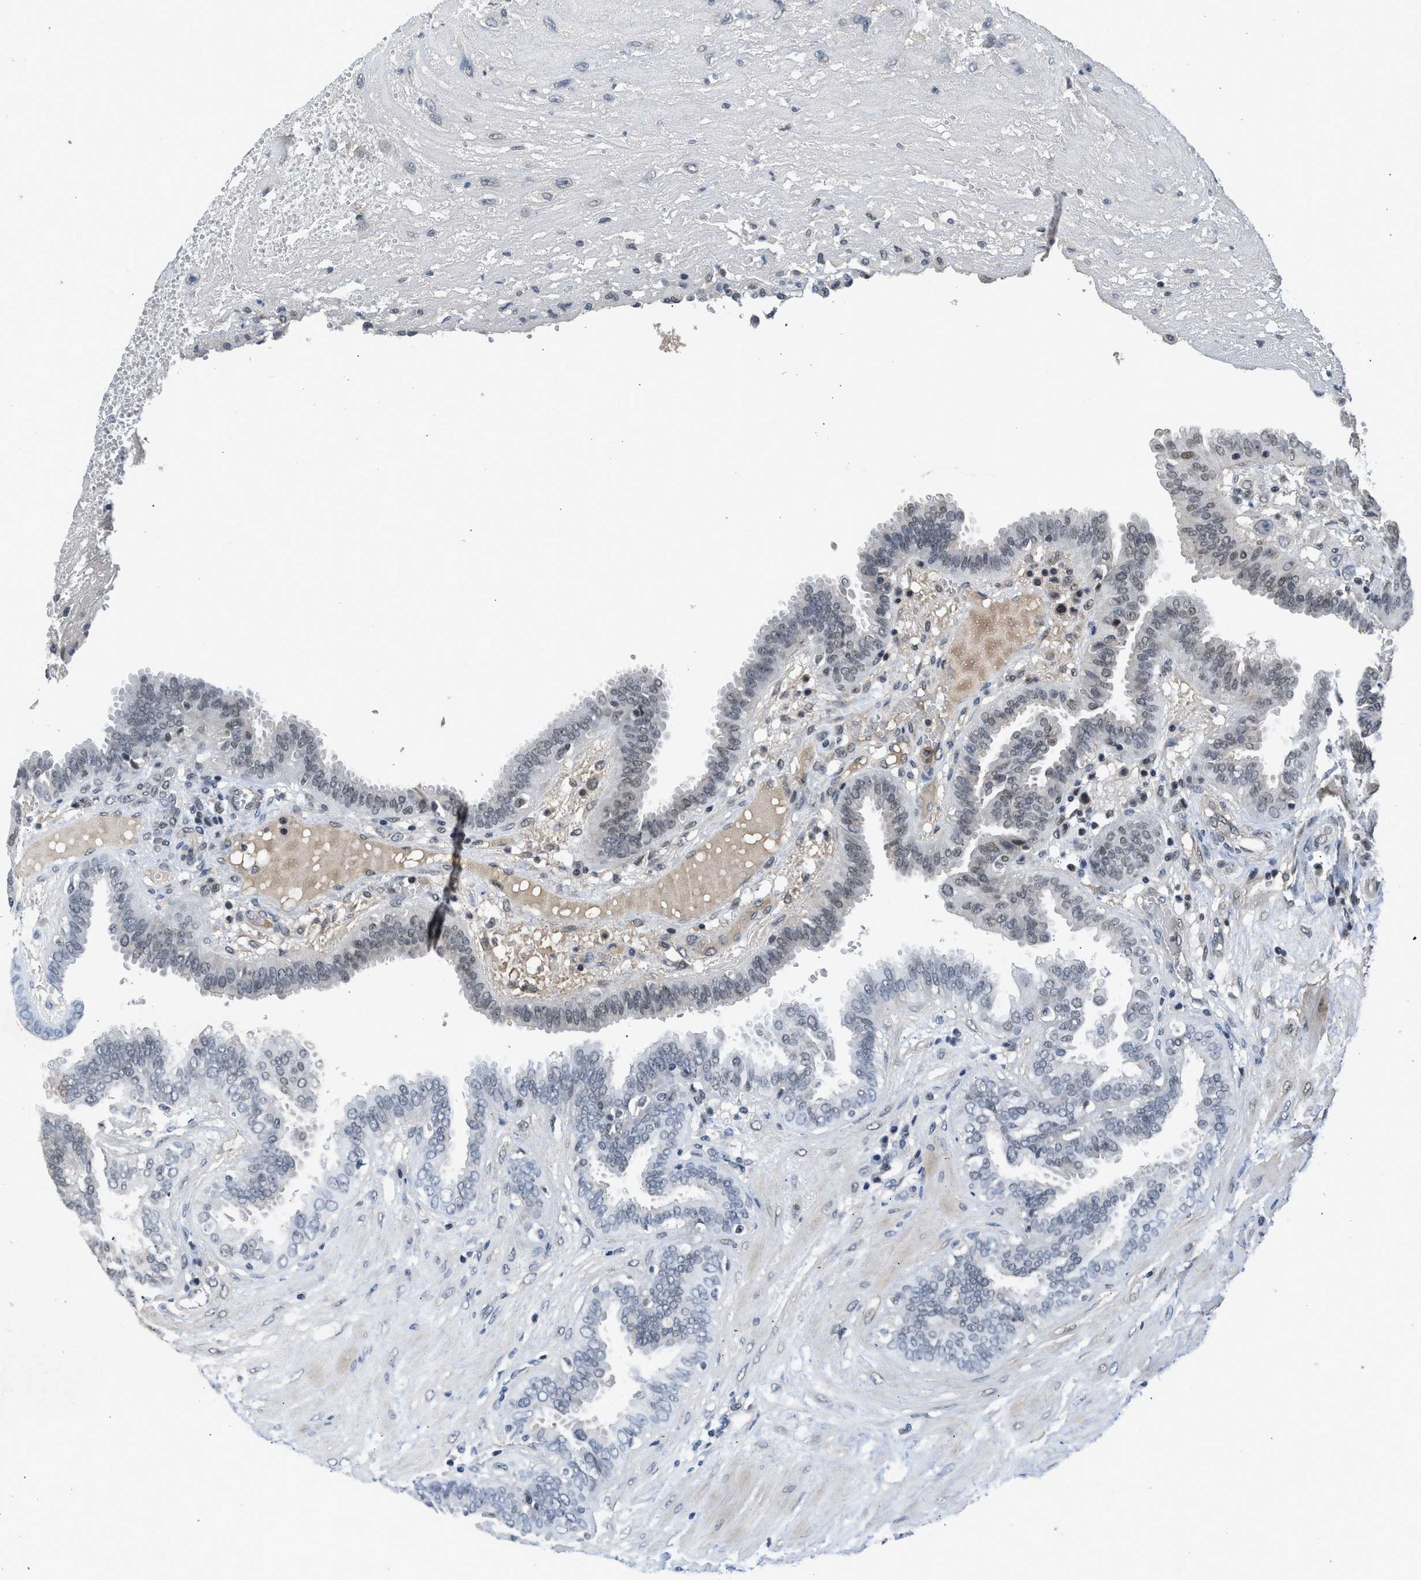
{"staining": {"intensity": "weak", "quantity": "<25%", "location": "nuclear"}, "tissue": "fallopian tube", "cell_type": "Glandular cells", "image_type": "normal", "snomed": [{"axis": "morphology", "description": "Normal tissue, NOS"}, {"axis": "topography", "description": "Fallopian tube"}, {"axis": "topography", "description": "Placenta"}], "caption": "DAB (3,3'-diaminobenzidine) immunohistochemical staining of benign fallopian tube displays no significant positivity in glandular cells. Nuclei are stained in blue.", "gene": "TERF2IP", "patient": {"sex": "female", "age": 32}}